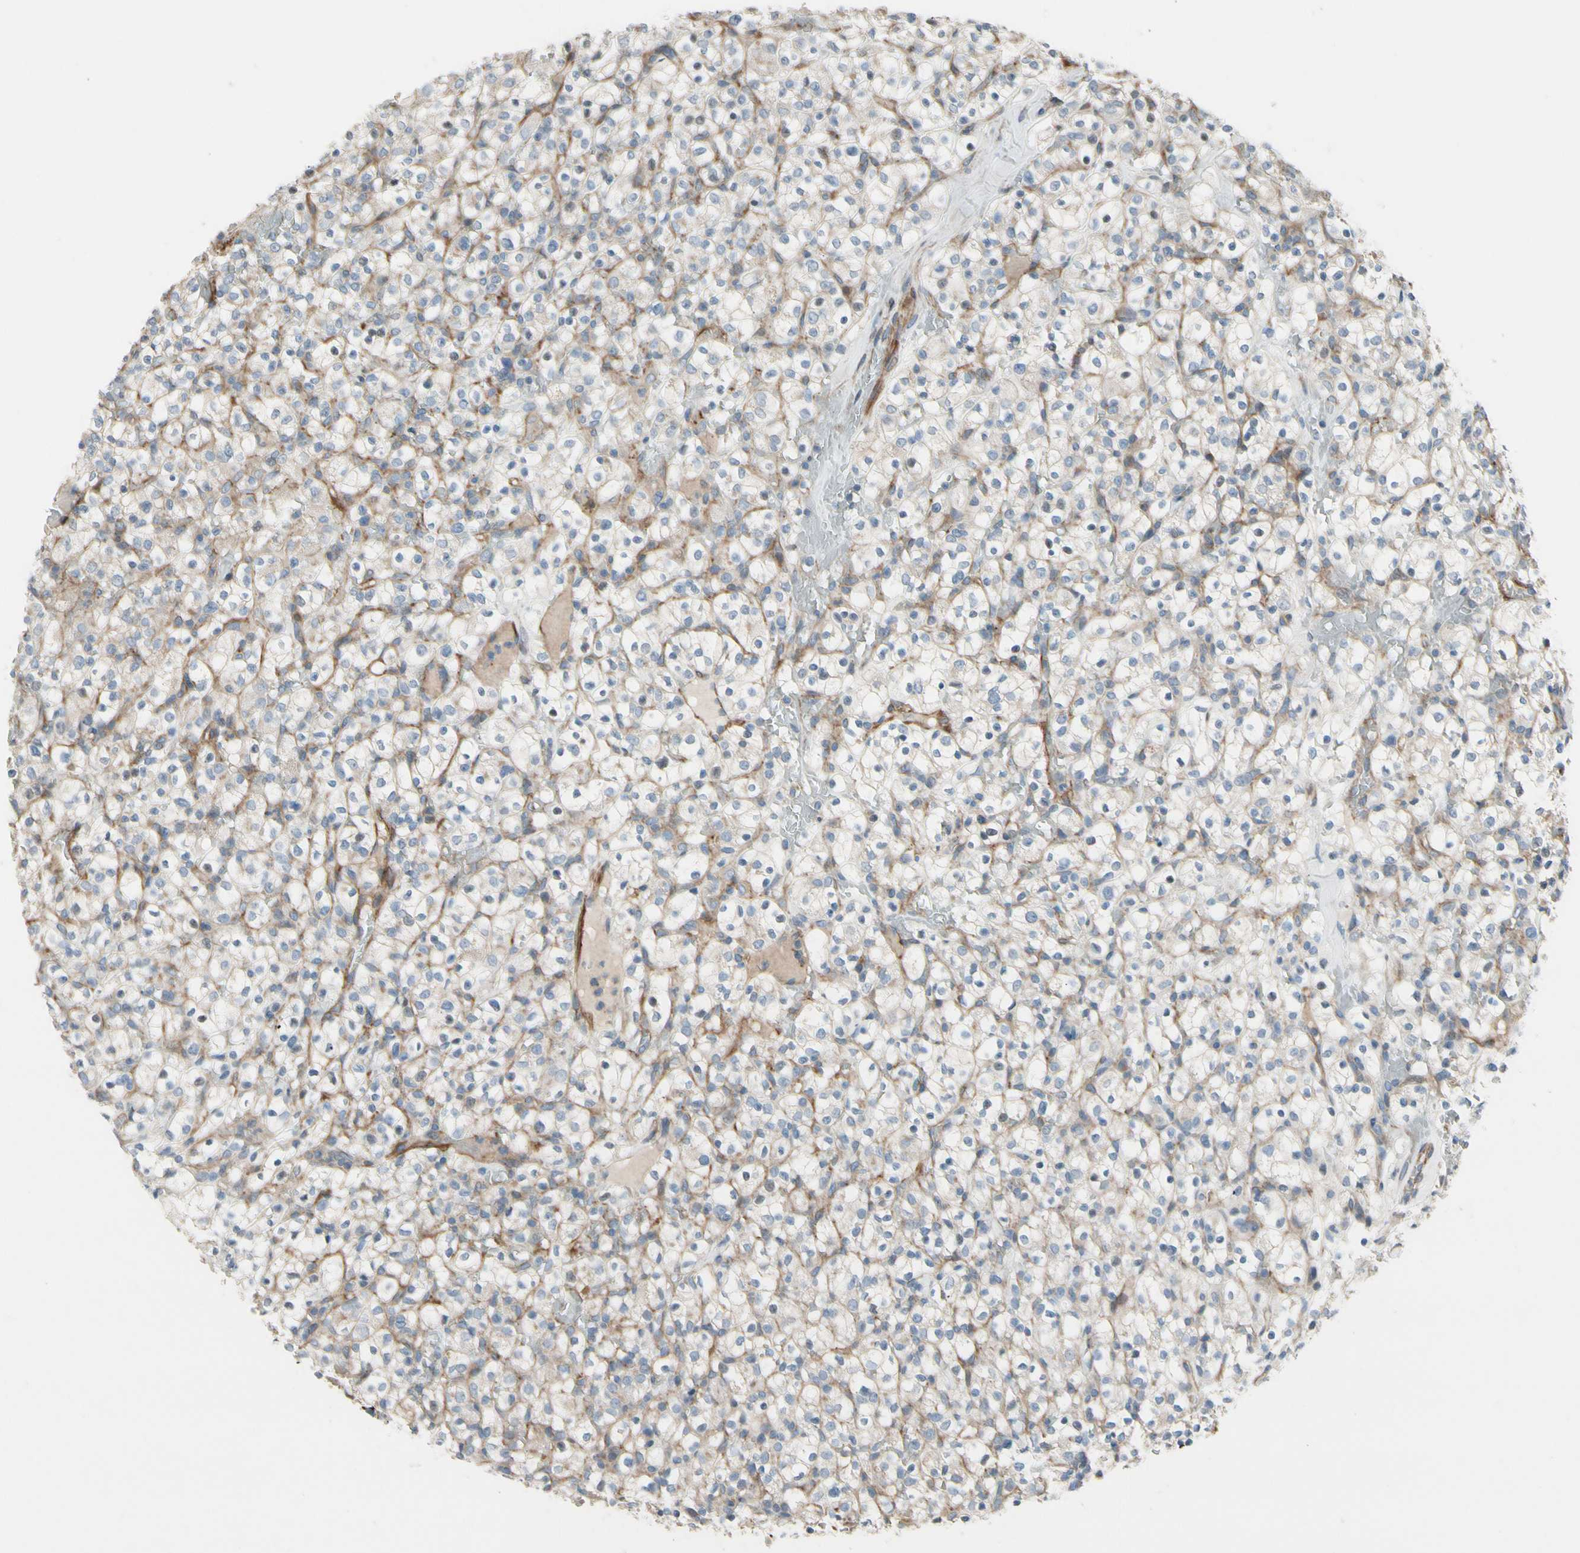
{"staining": {"intensity": "negative", "quantity": "none", "location": "none"}, "tissue": "renal cancer", "cell_type": "Tumor cells", "image_type": "cancer", "snomed": [{"axis": "morphology", "description": "Normal tissue, NOS"}, {"axis": "morphology", "description": "Adenocarcinoma, NOS"}, {"axis": "topography", "description": "Kidney"}], "caption": "Renal cancer (adenocarcinoma) was stained to show a protein in brown. There is no significant expression in tumor cells. (IHC, brightfield microscopy, high magnification).", "gene": "TPM1", "patient": {"sex": "female", "age": 72}}